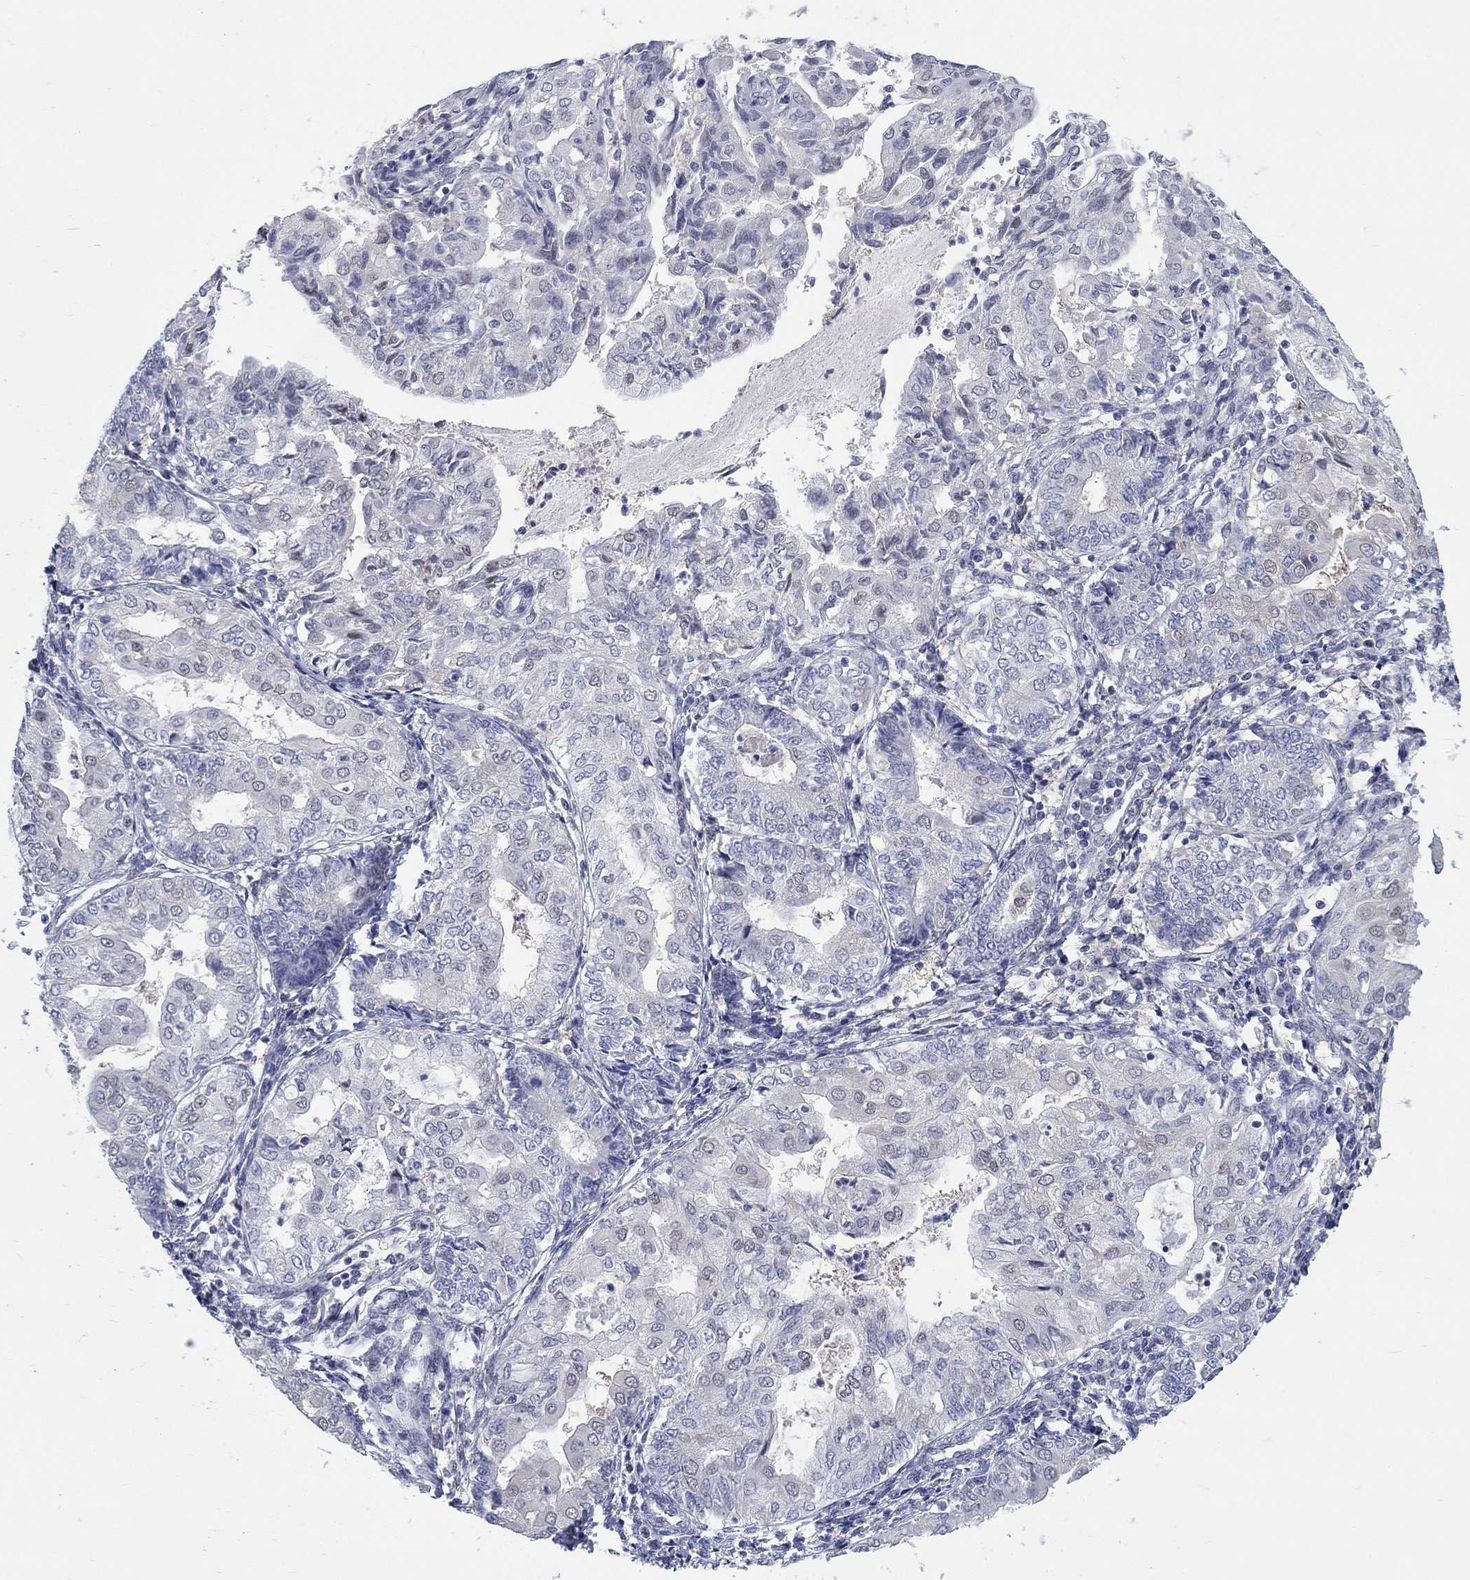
{"staining": {"intensity": "negative", "quantity": "none", "location": "none"}, "tissue": "endometrial cancer", "cell_type": "Tumor cells", "image_type": "cancer", "snomed": [{"axis": "morphology", "description": "Adenocarcinoma, NOS"}, {"axis": "topography", "description": "Endometrium"}], "caption": "An image of endometrial cancer (adenocarcinoma) stained for a protein displays no brown staining in tumor cells. The staining is performed using DAB brown chromogen with nuclei counter-stained in using hematoxylin.", "gene": "EGFLAM", "patient": {"sex": "female", "age": 68}}